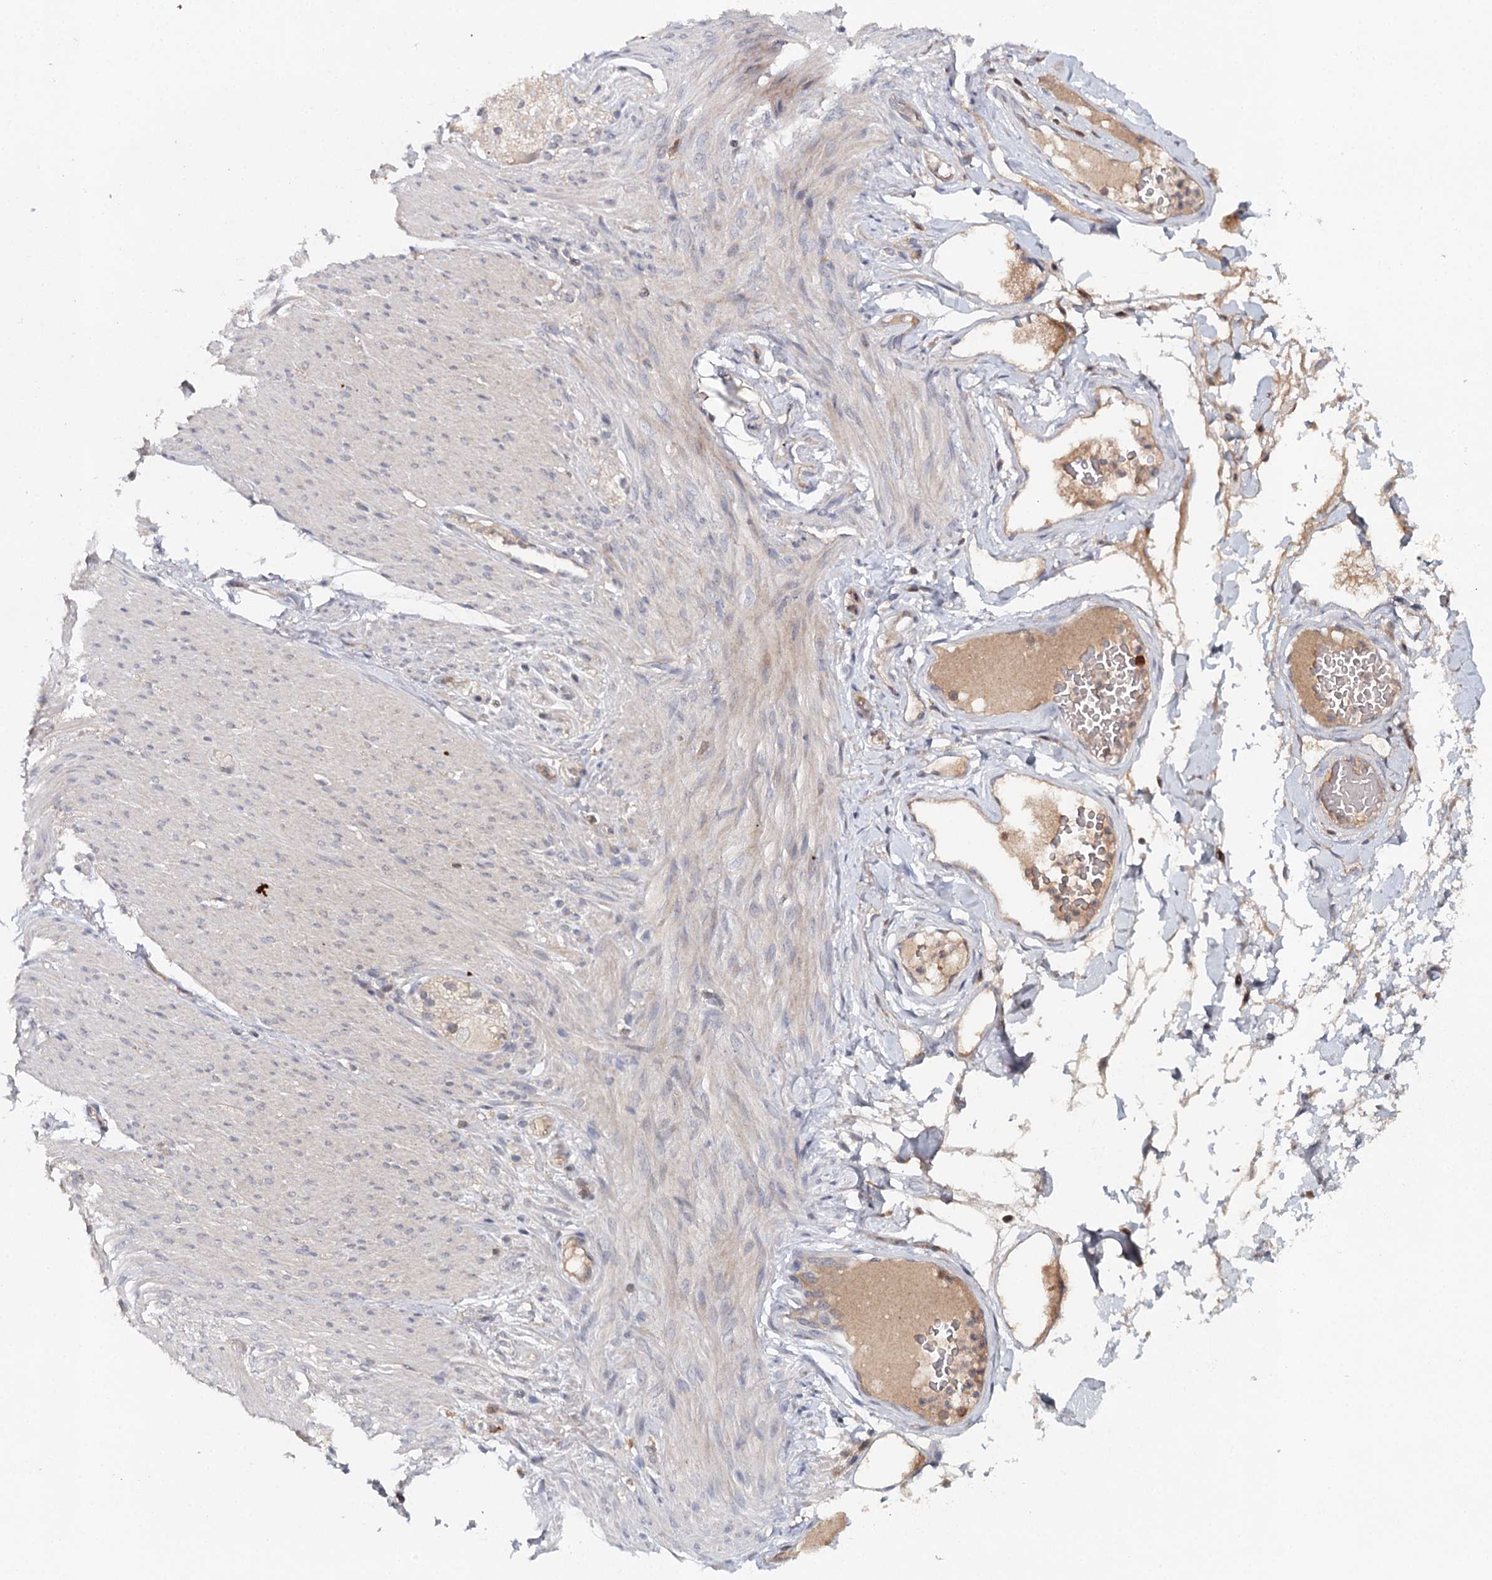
{"staining": {"intensity": "negative", "quantity": "none", "location": "none"}, "tissue": "adipose tissue", "cell_type": "Adipocytes", "image_type": "normal", "snomed": [{"axis": "morphology", "description": "Normal tissue, NOS"}, {"axis": "topography", "description": "Colon"}, {"axis": "topography", "description": "Peripheral nerve tissue"}], "caption": "Immunohistochemical staining of benign human adipose tissue reveals no significant staining in adipocytes. (DAB (3,3'-diaminobenzidine) immunohistochemistry (IHC) visualized using brightfield microscopy, high magnification).", "gene": "SLC41A2", "patient": {"sex": "female", "age": 61}}